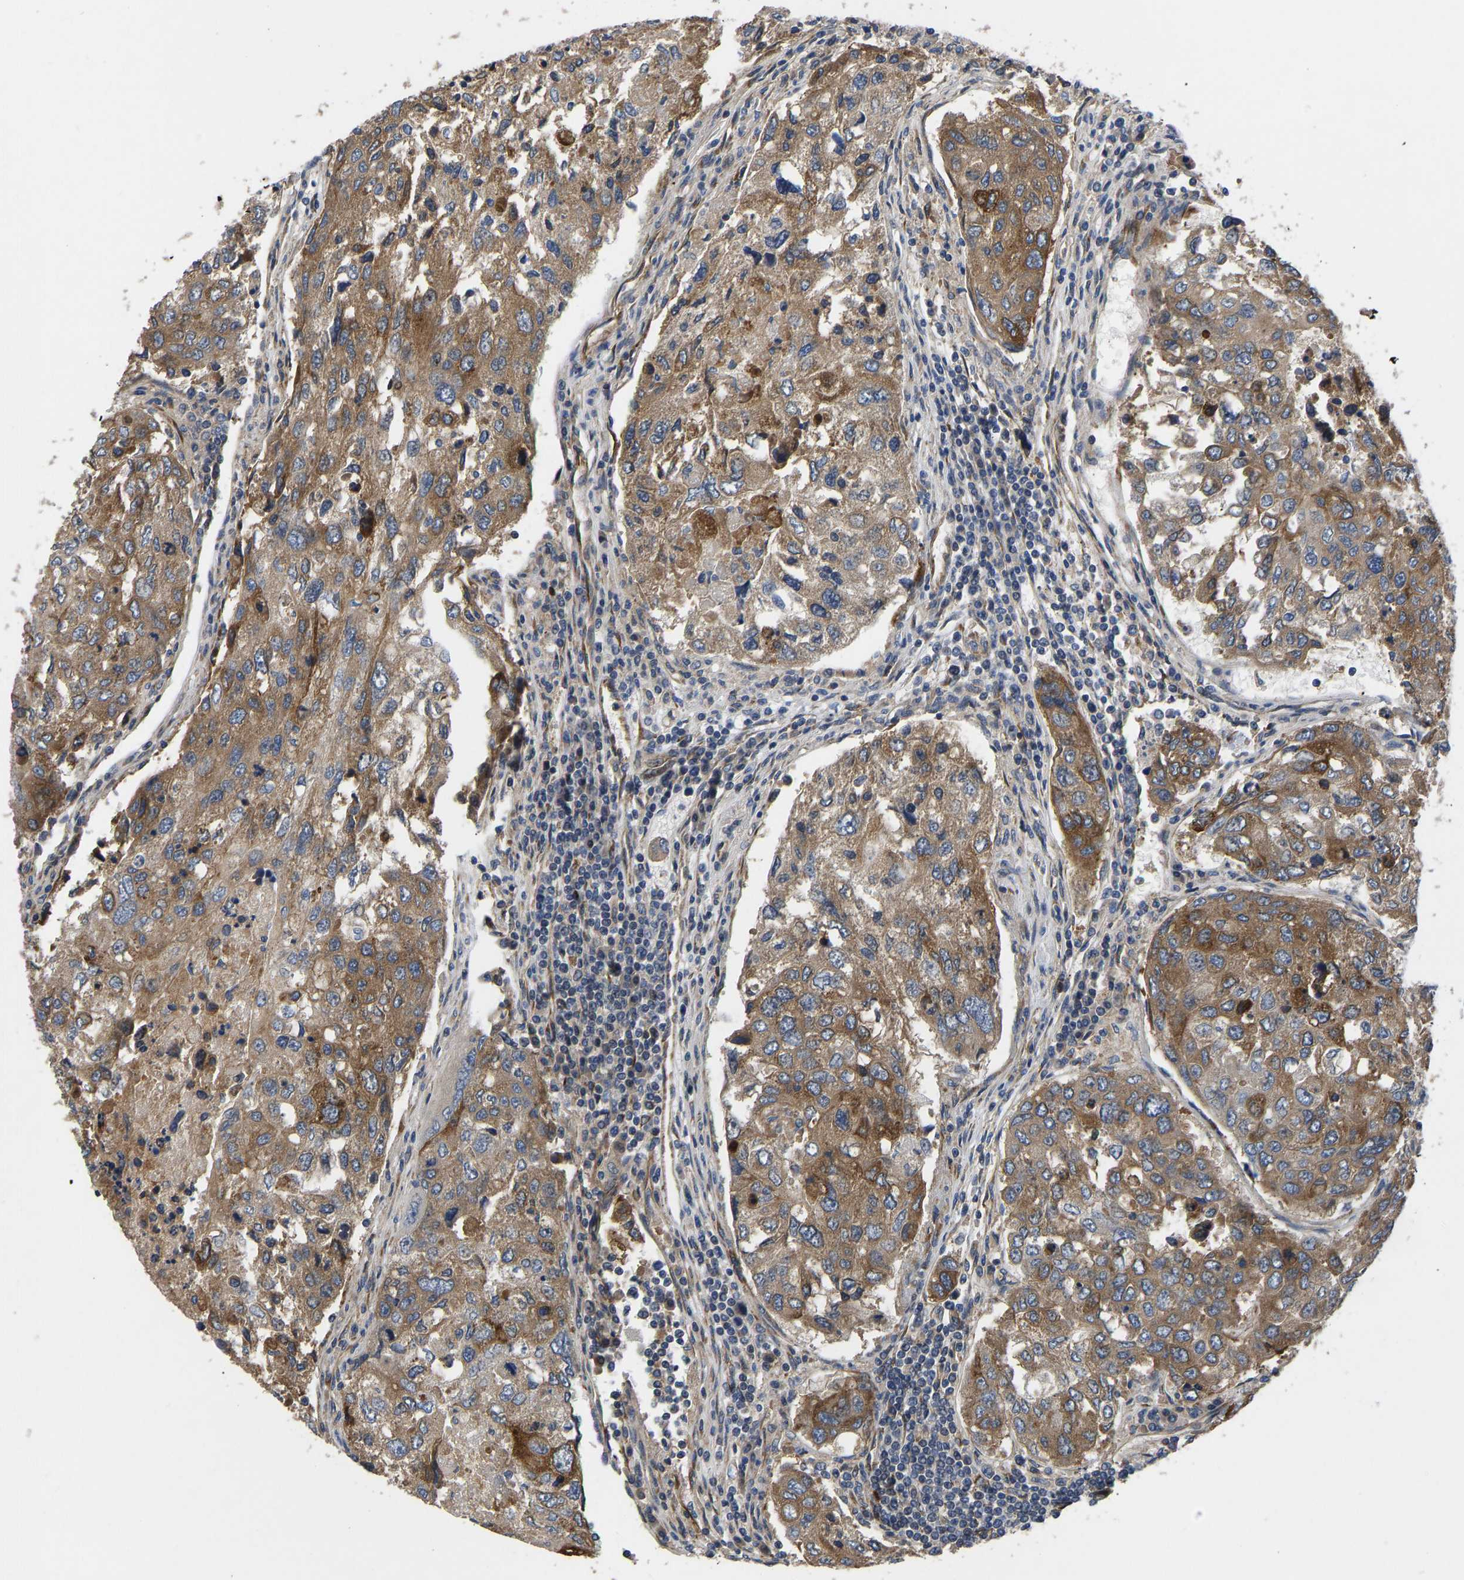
{"staining": {"intensity": "strong", "quantity": ">75%", "location": "cytoplasmic/membranous"}, "tissue": "urothelial cancer", "cell_type": "Tumor cells", "image_type": "cancer", "snomed": [{"axis": "morphology", "description": "Urothelial carcinoma, High grade"}, {"axis": "topography", "description": "Lymph node"}, {"axis": "topography", "description": "Urinary bladder"}], "caption": "DAB (3,3'-diaminobenzidine) immunohistochemical staining of urothelial cancer reveals strong cytoplasmic/membranous protein positivity in approximately >75% of tumor cells. The staining was performed using DAB to visualize the protein expression in brown, while the nuclei were stained in blue with hematoxylin (Magnification: 20x).", "gene": "FRRS1", "patient": {"sex": "male", "age": 51}}